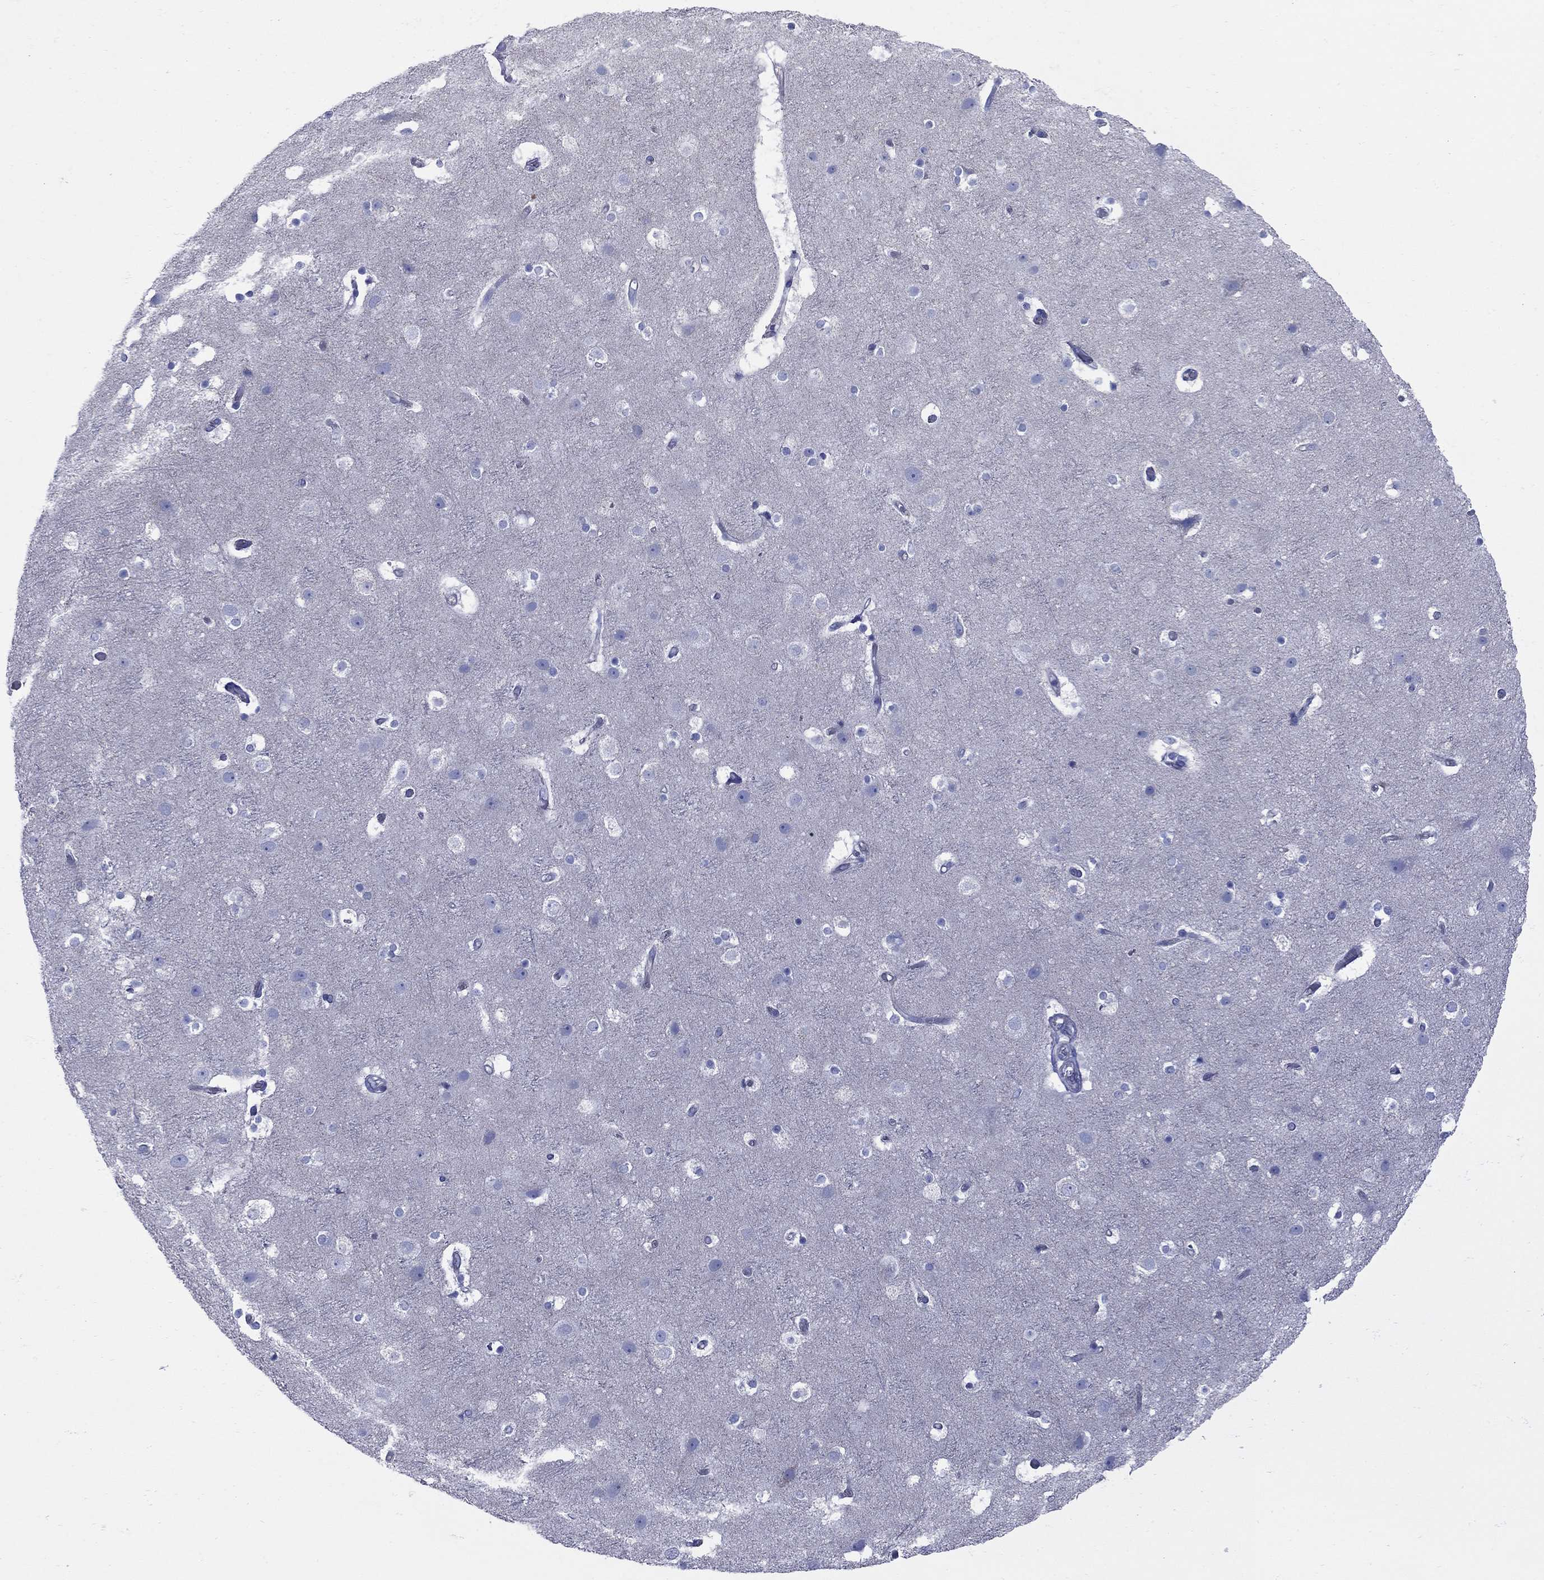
{"staining": {"intensity": "negative", "quantity": "none", "location": "none"}, "tissue": "cerebral cortex", "cell_type": "Endothelial cells", "image_type": "normal", "snomed": [{"axis": "morphology", "description": "Normal tissue, NOS"}, {"axis": "topography", "description": "Cerebral cortex"}], "caption": "Endothelial cells are negative for protein expression in benign human cerebral cortex. Brightfield microscopy of immunohistochemistry stained with DAB (brown) and hematoxylin (blue), captured at high magnification.", "gene": "PDZD3", "patient": {"sex": "female", "age": 52}}